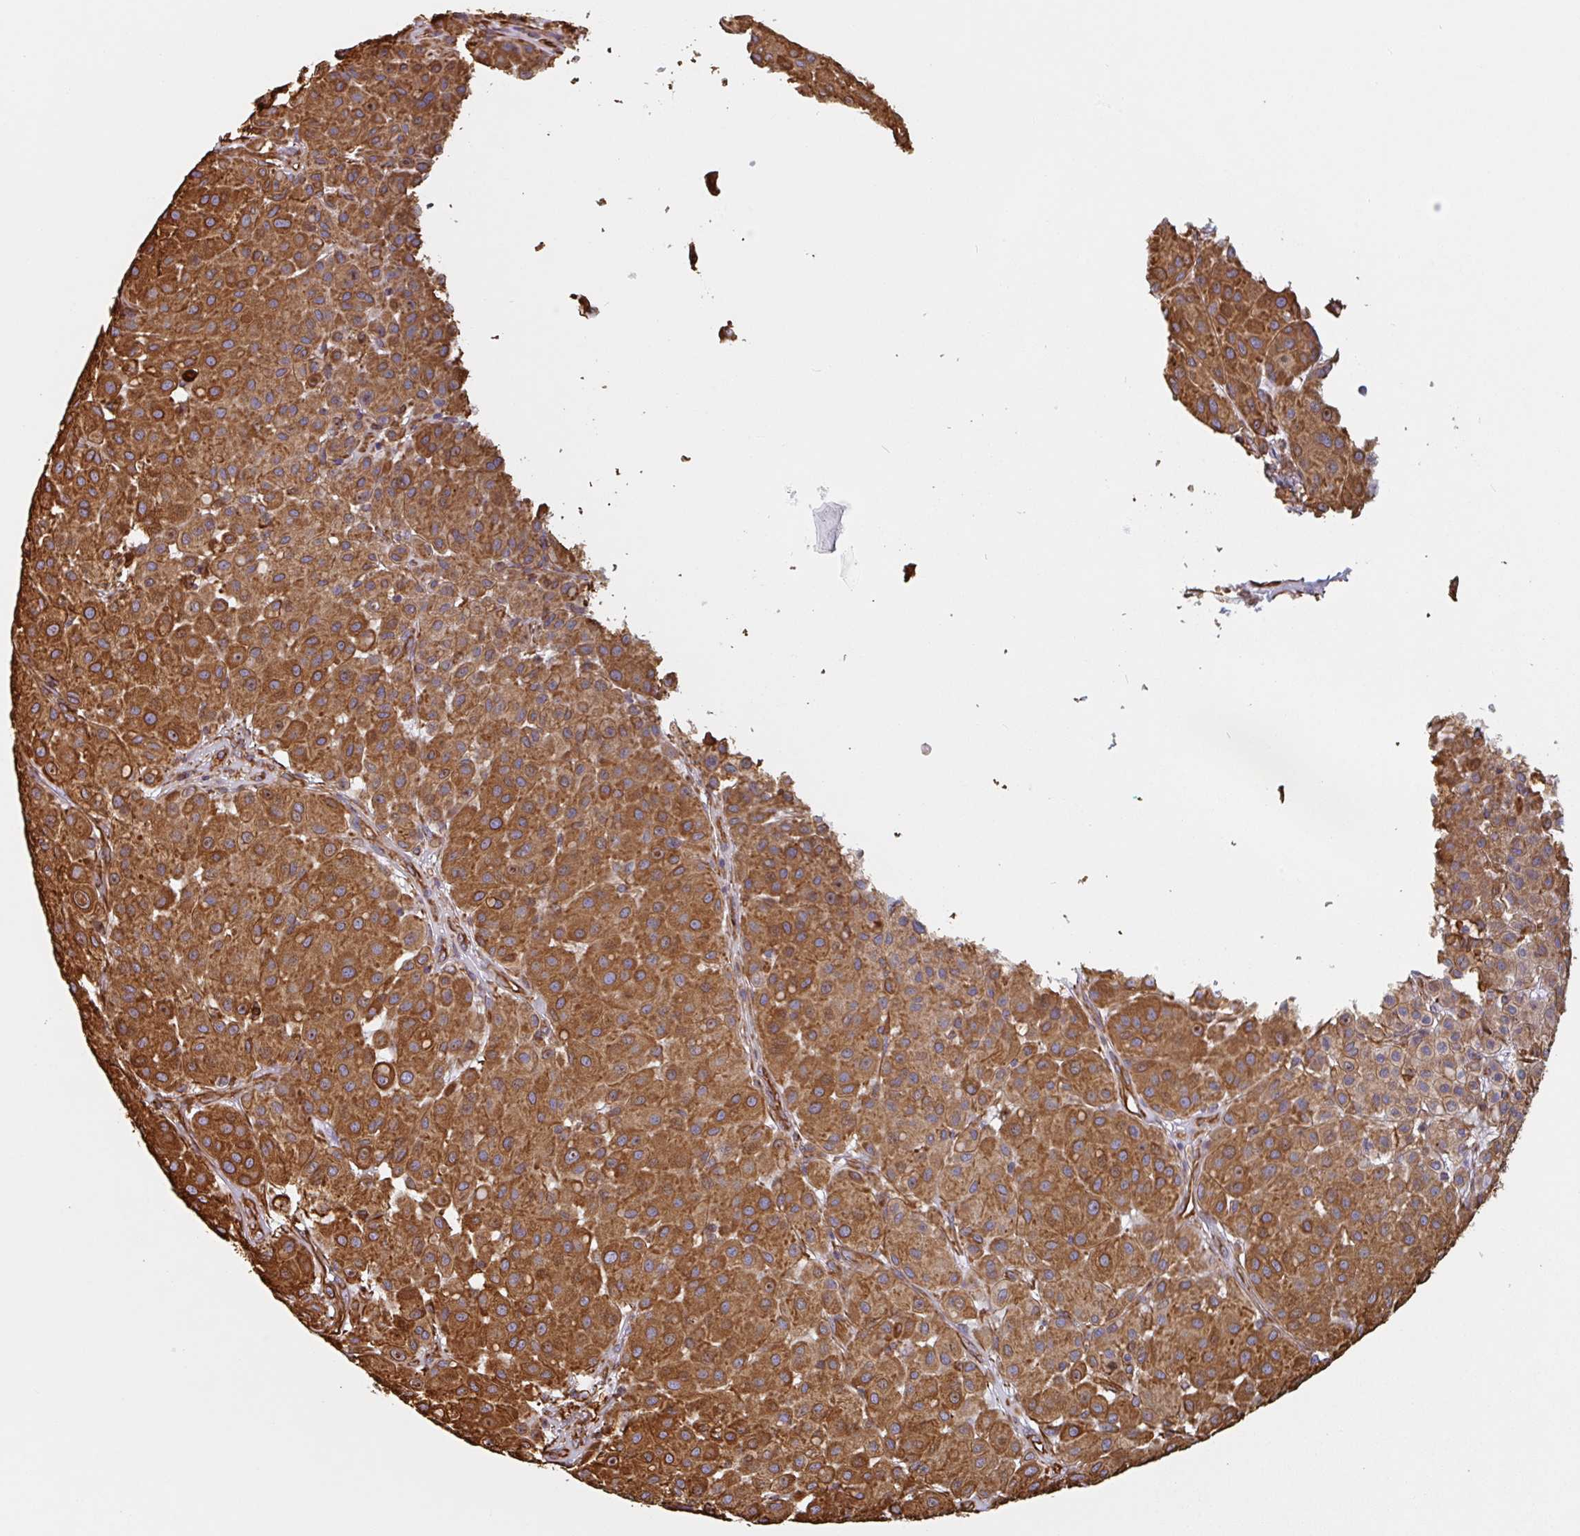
{"staining": {"intensity": "strong", "quantity": ">75%", "location": "cytoplasmic/membranous"}, "tissue": "melanoma", "cell_type": "Tumor cells", "image_type": "cancer", "snomed": [{"axis": "morphology", "description": "Malignant melanoma, Metastatic site"}, {"axis": "topography", "description": "Smooth muscle"}], "caption": "Melanoma was stained to show a protein in brown. There is high levels of strong cytoplasmic/membranous staining in about >75% of tumor cells. Using DAB (brown) and hematoxylin (blue) stains, captured at high magnification using brightfield microscopy.", "gene": "PPFIA1", "patient": {"sex": "male", "age": 41}}